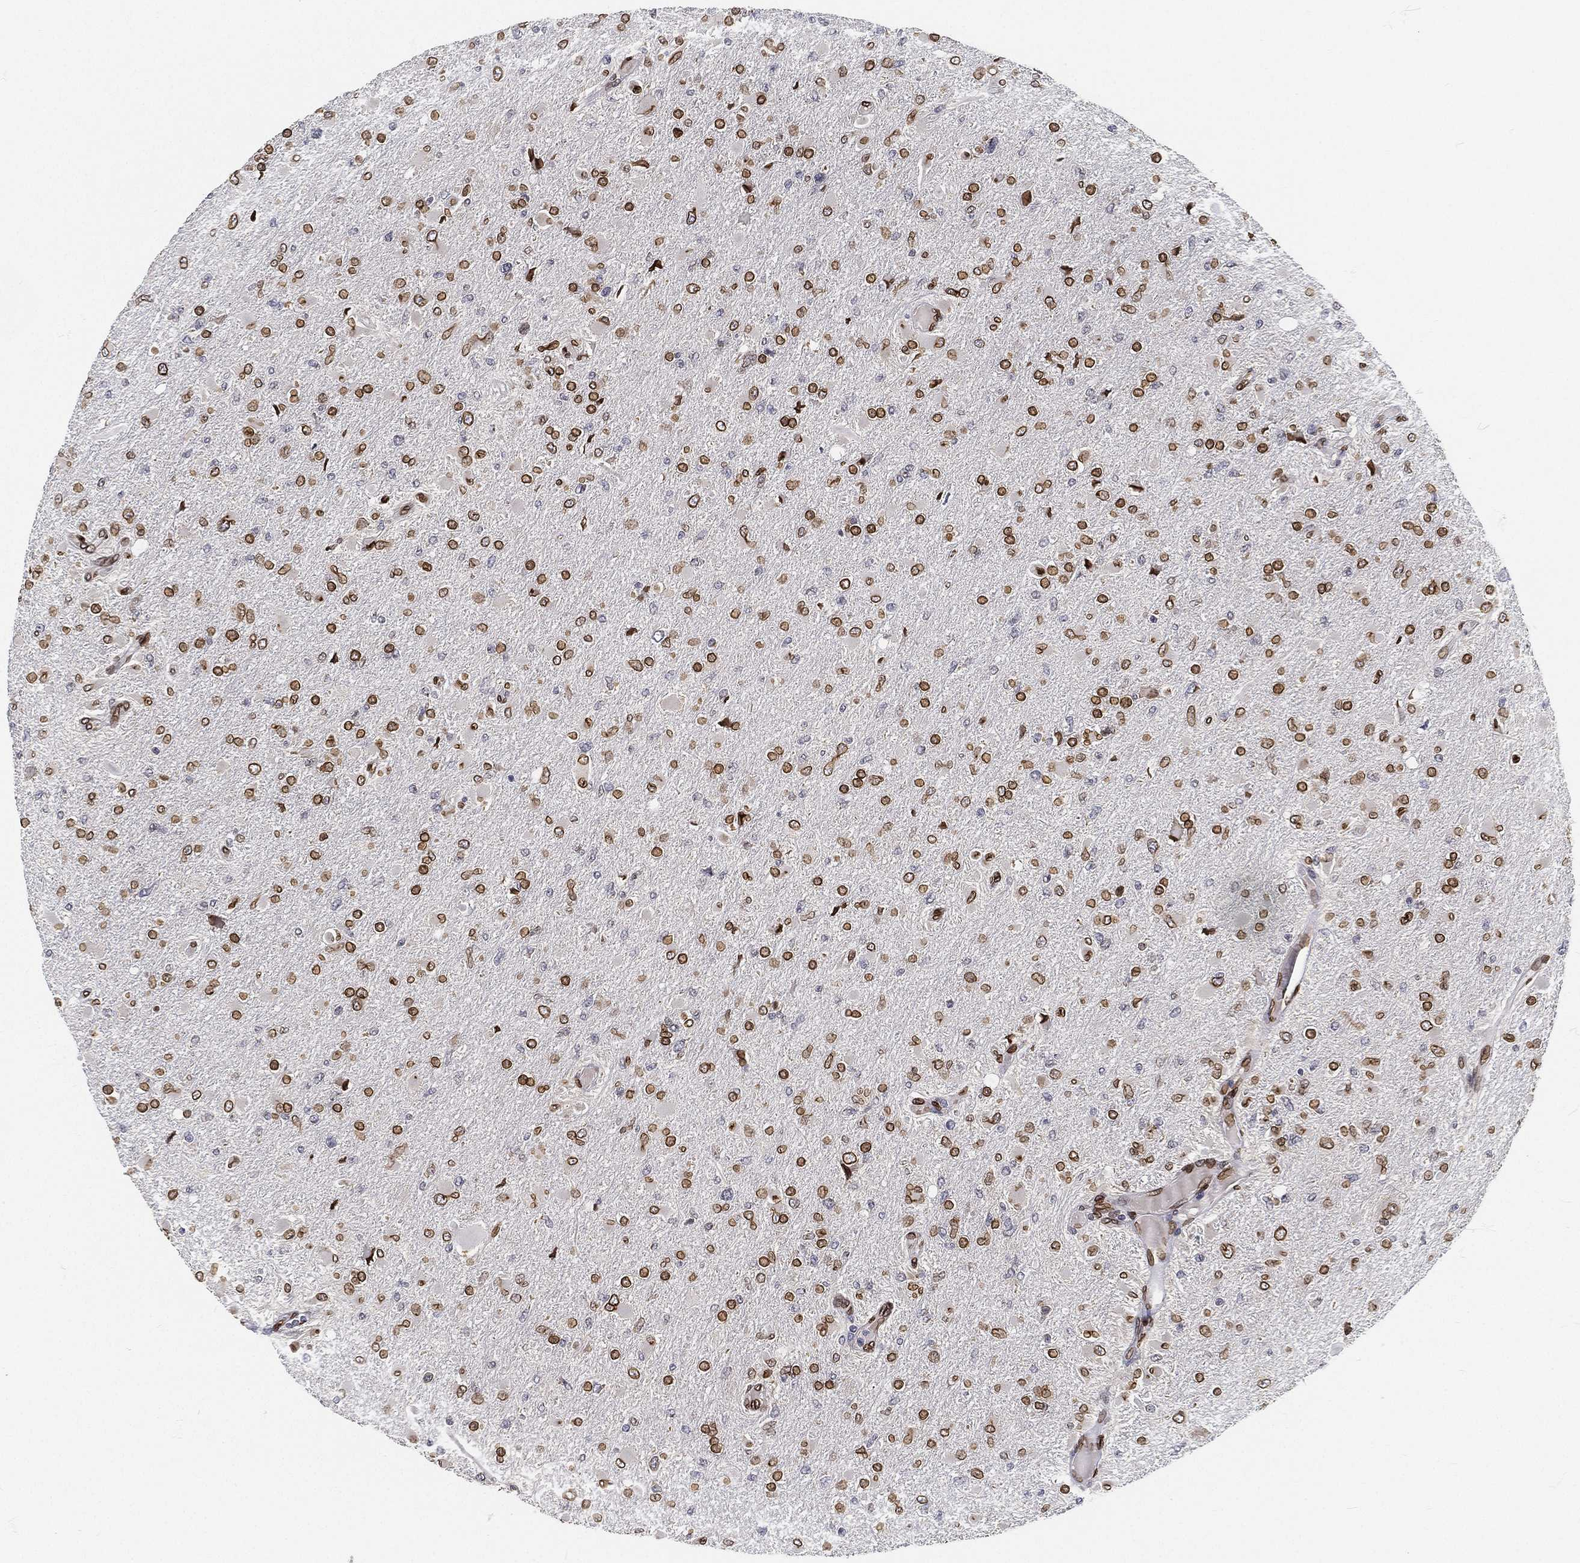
{"staining": {"intensity": "strong", "quantity": ">75%", "location": "cytoplasmic/membranous,nuclear"}, "tissue": "glioma", "cell_type": "Tumor cells", "image_type": "cancer", "snomed": [{"axis": "morphology", "description": "Glioma, malignant, High grade"}, {"axis": "topography", "description": "Cerebral cortex"}], "caption": "Brown immunohistochemical staining in malignant glioma (high-grade) displays strong cytoplasmic/membranous and nuclear positivity in about >75% of tumor cells.", "gene": "PALB2", "patient": {"sex": "female", "age": 36}}